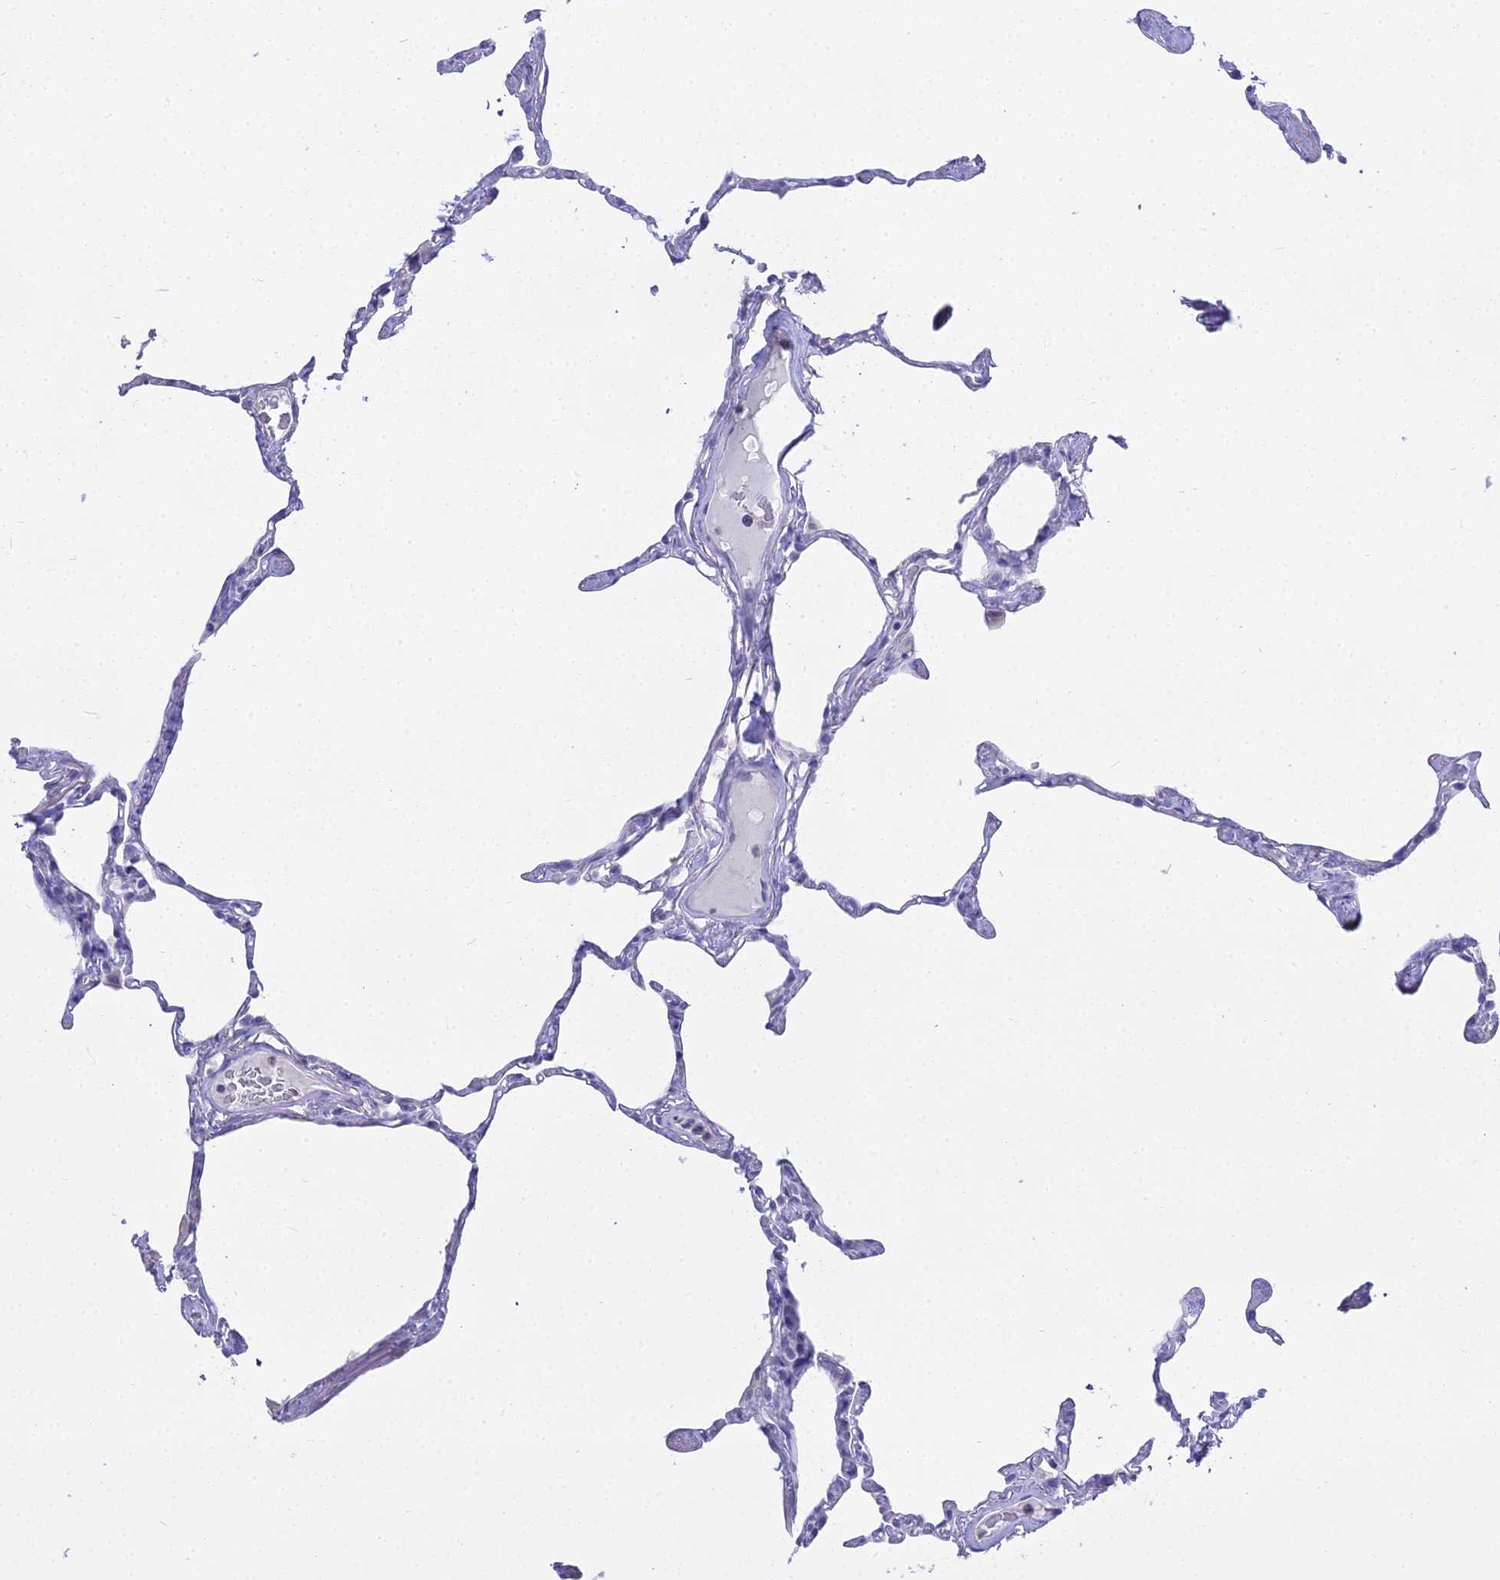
{"staining": {"intensity": "negative", "quantity": "none", "location": "none"}, "tissue": "lung", "cell_type": "Alveolar cells", "image_type": "normal", "snomed": [{"axis": "morphology", "description": "Normal tissue, NOS"}, {"axis": "topography", "description": "Lung"}], "caption": "A photomicrograph of lung stained for a protein displays no brown staining in alveolar cells. The staining was performed using DAB to visualize the protein expression in brown, while the nuclei were stained in blue with hematoxylin (Magnification: 20x).", "gene": "S100A7", "patient": {"sex": "male", "age": 65}}